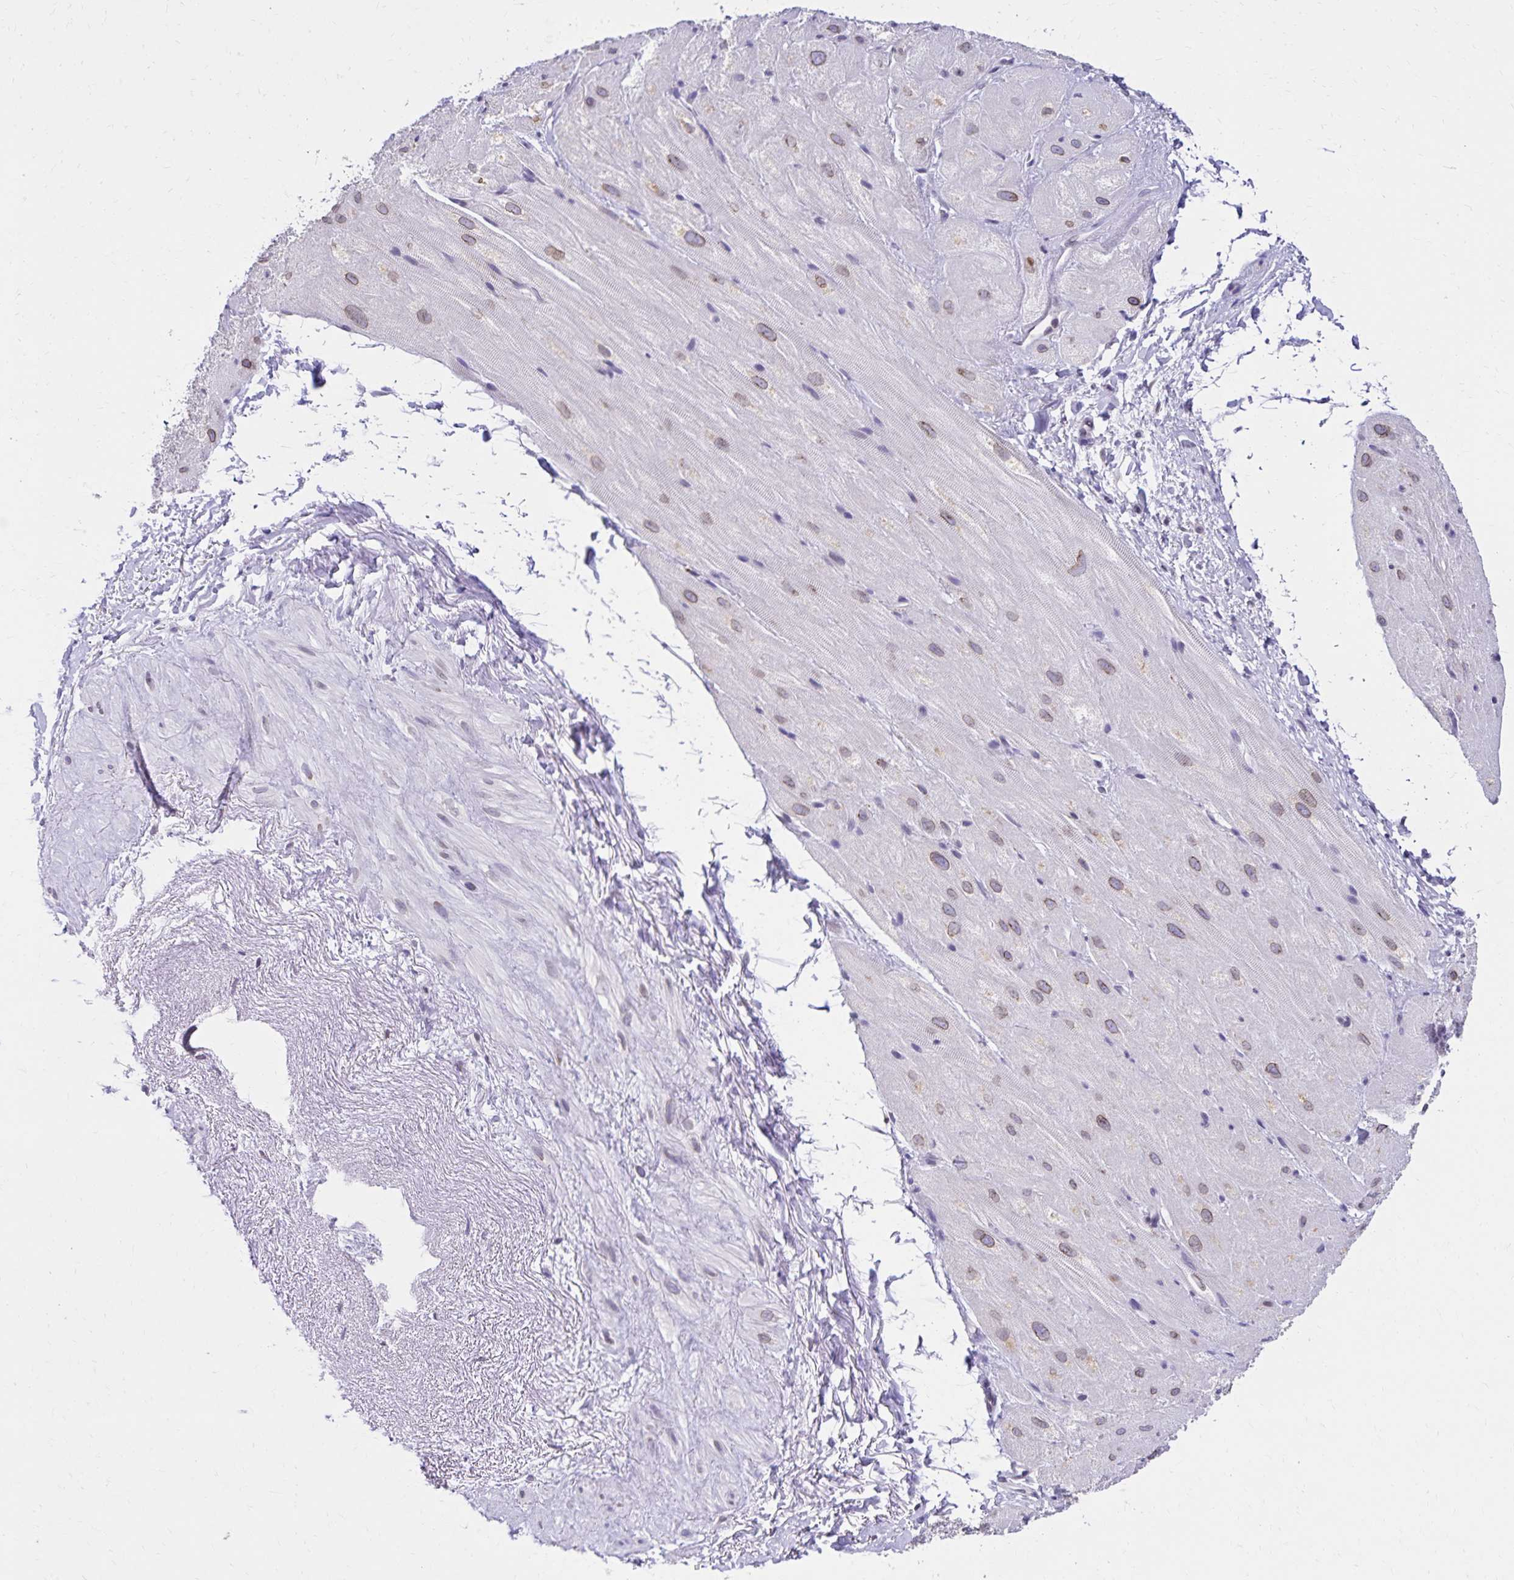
{"staining": {"intensity": "weak", "quantity": "25%-75%", "location": "cytoplasmic/membranous,nuclear"}, "tissue": "heart muscle", "cell_type": "Cardiomyocytes", "image_type": "normal", "snomed": [{"axis": "morphology", "description": "Normal tissue, NOS"}, {"axis": "topography", "description": "Heart"}], "caption": "Weak cytoplasmic/membranous,nuclear staining for a protein is identified in about 25%-75% of cardiomyocytes of normal heart muscle using IHC.", "gene": "FAM166C", "patient": {"sex": "male", "age": 62}}